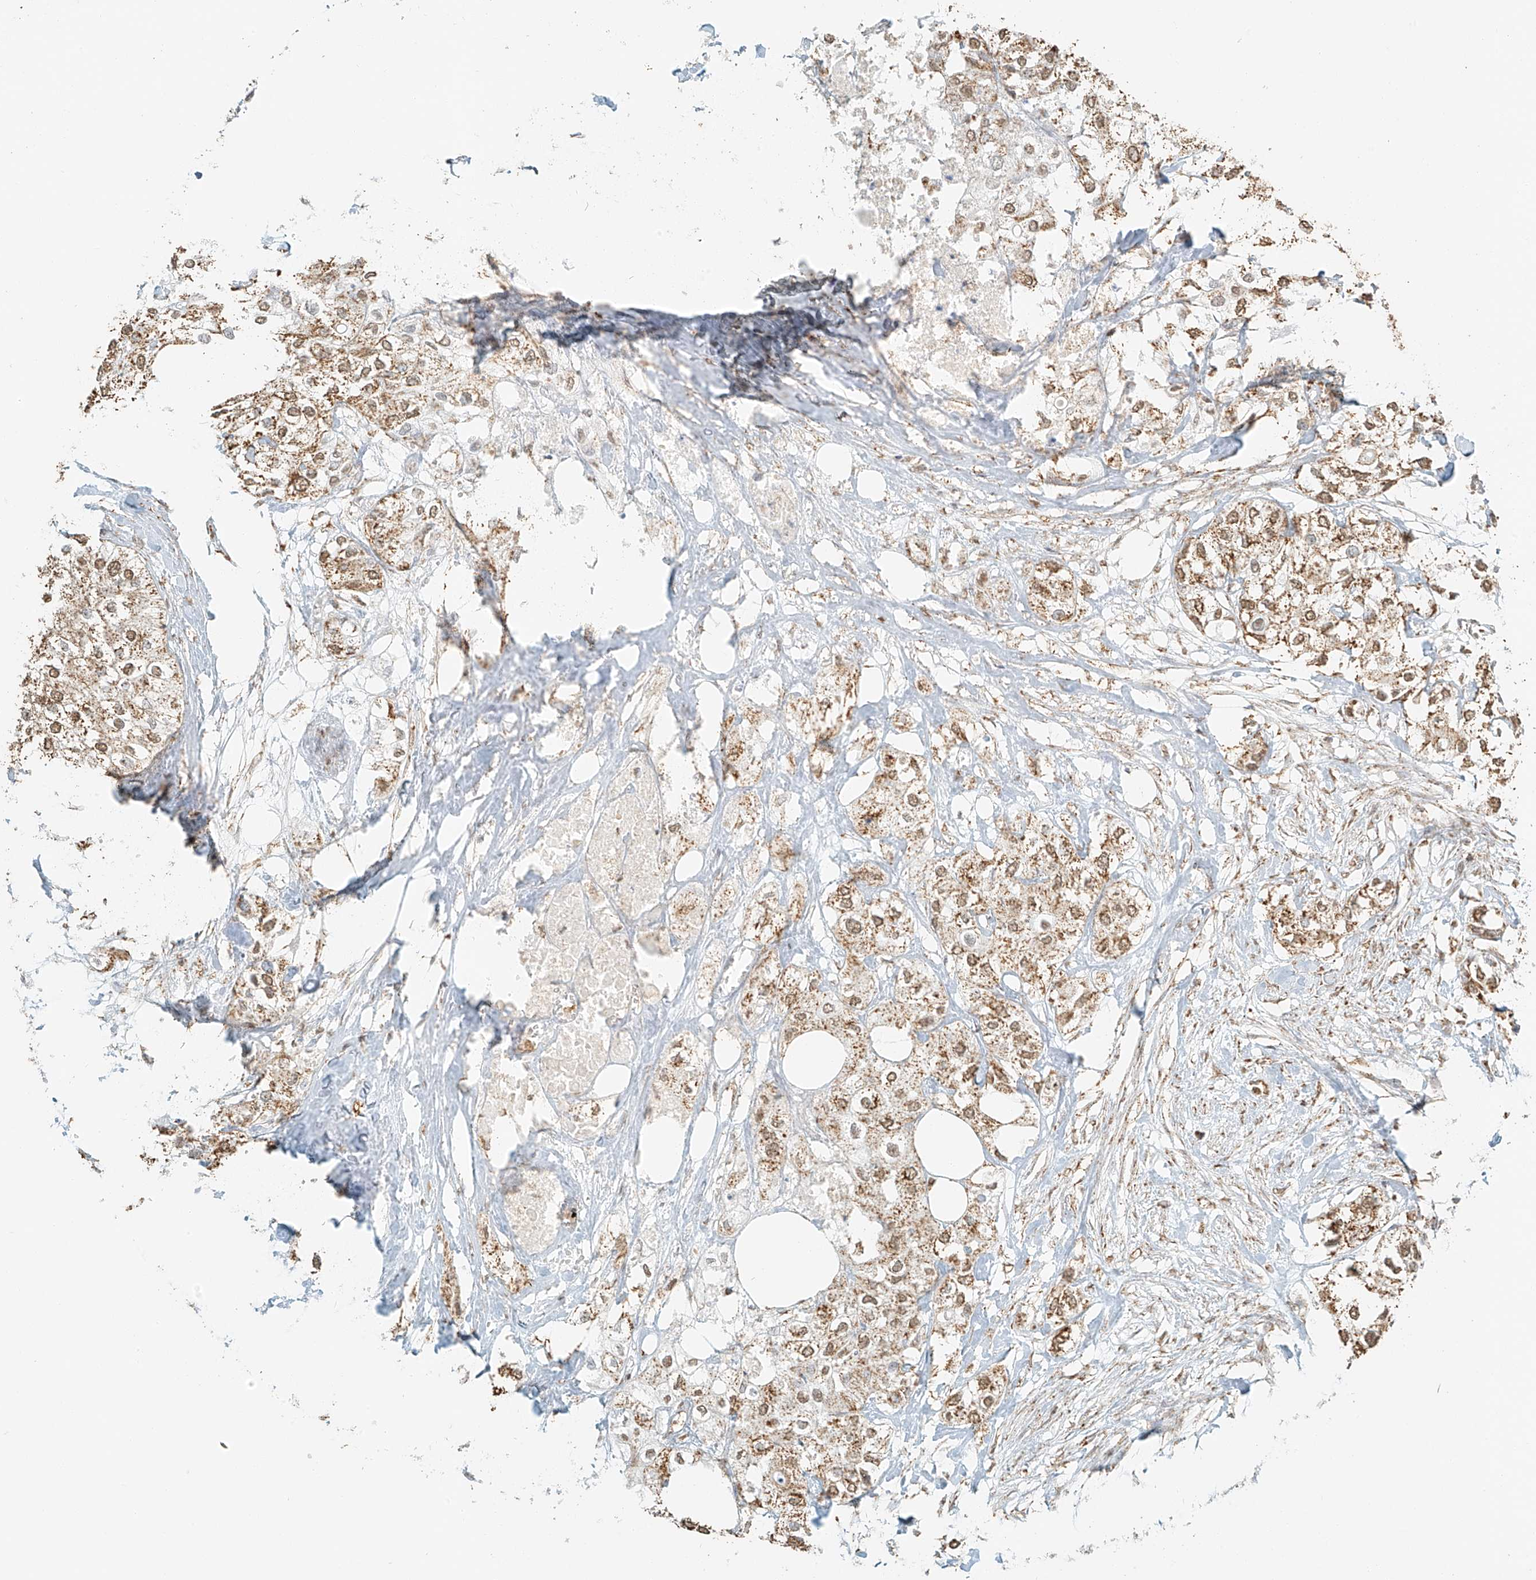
{"staining": {"intensity": "moderate", "quantity": ">75%", "location": "cytoplasmic/membranous"}, "tissue": "urothelial cancer", "cell_type": "Tumor cells", "image_type": "cancer", "snomed": [{"axis": "morphology", "description": "Urothelial carcinoma, High grade"}, {"axis": "topography", "description": "Urinary bladder"}], "caption": "High-grade urothelial carcinoma was stained to show a protein in brown. There is medium levels of moderate cytoplasmic/membranous positivity in about >75% of tumor cells.", "gene": "MIPEP", "patient": {"sex": "male", "age": 64}}